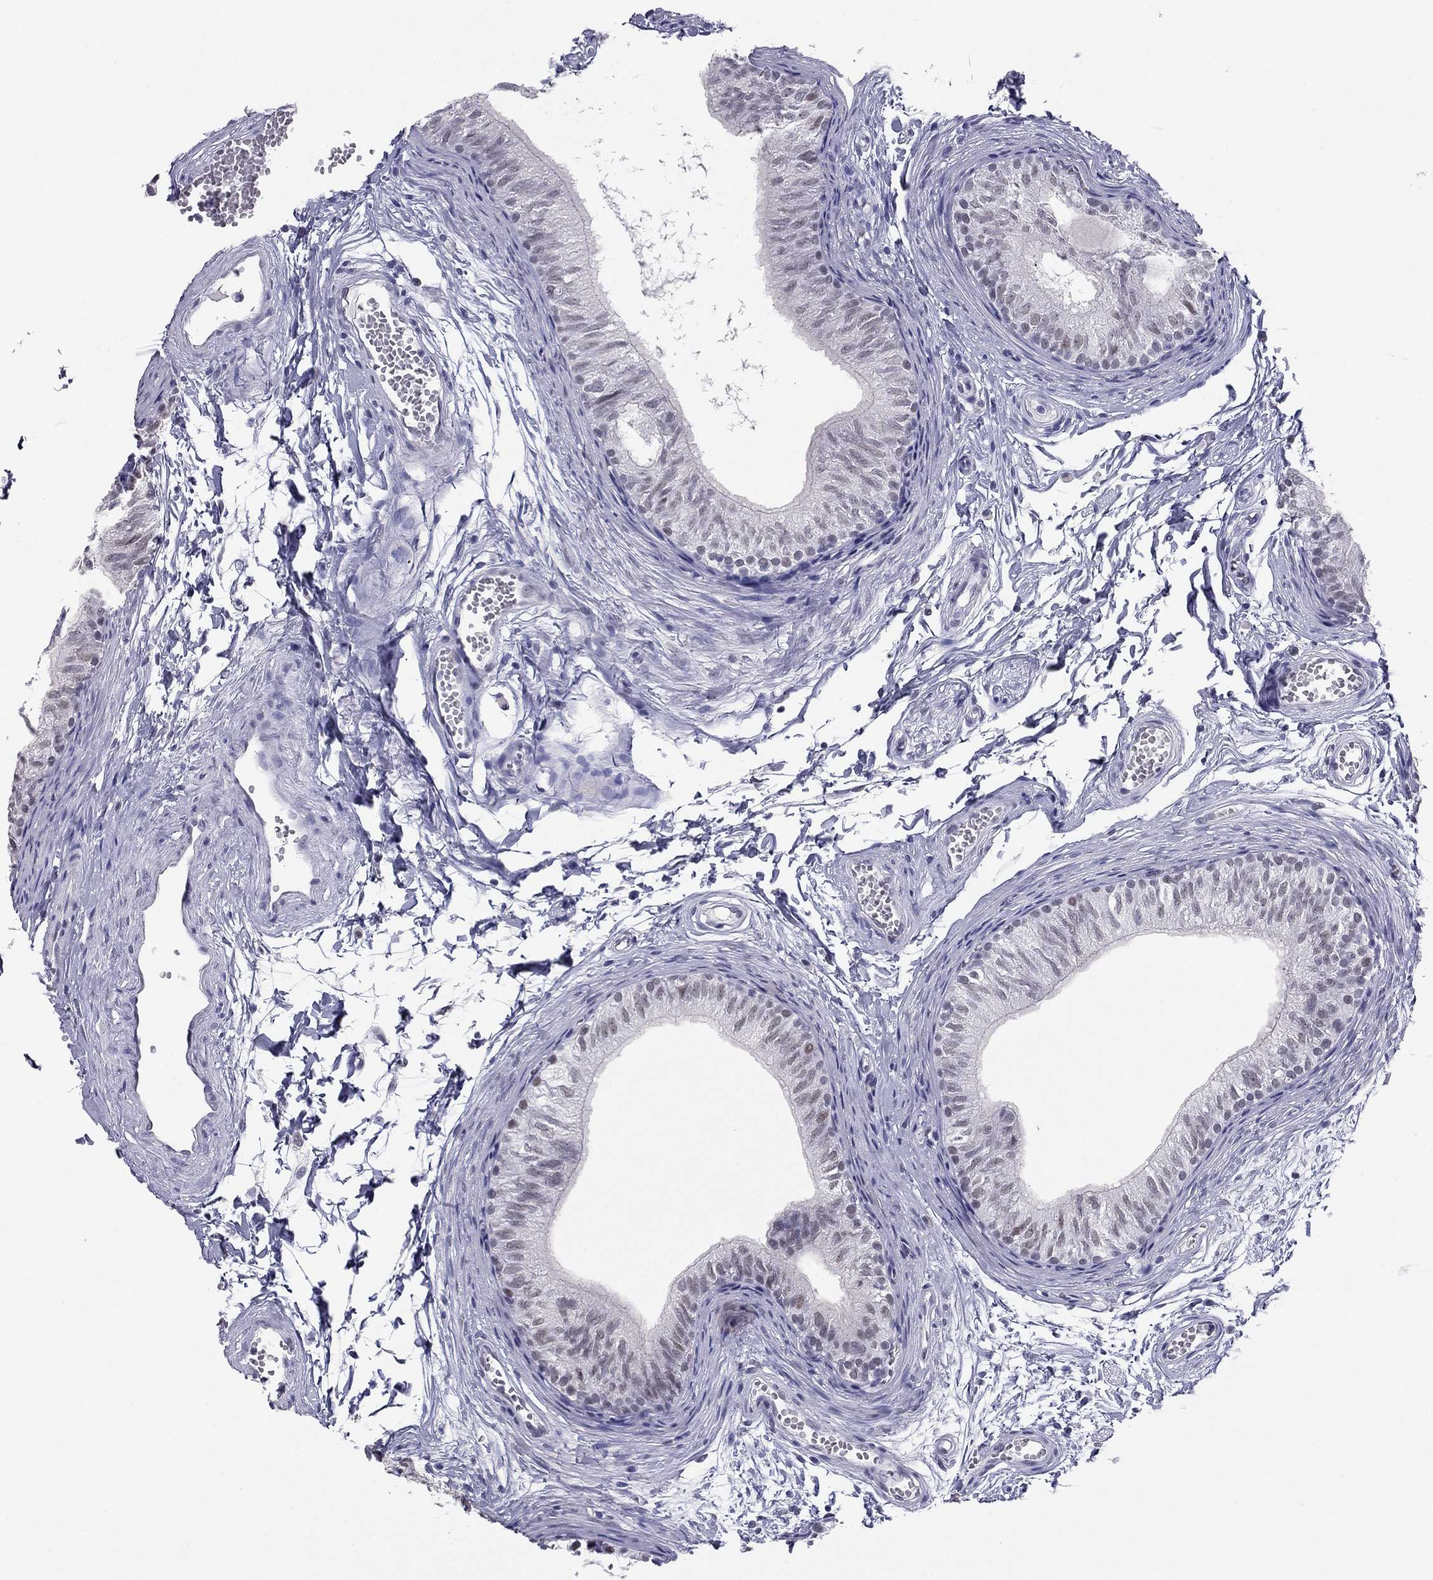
{"staining": {"intensity": "weak", "quantity": "25%-75%", "location": "nuclear"}, "tissue": "epididymis", "cell_type": "Glandular cells", "image_type": "normal", "snomed": [{"axis": "morphology", "description": "Normal tissue, NOS"}, {"axis": "topography", "description": "Epididymis"}], "caption": "DAB (3,3'-diaminobenzidine) immunohistochemical staining of benign epididymis displays weak nuclear protein positivity in approximately 25%-75% of glandular cells.", "gene": "DOT1L", "patient": {"sex": "male", "age": 22}}